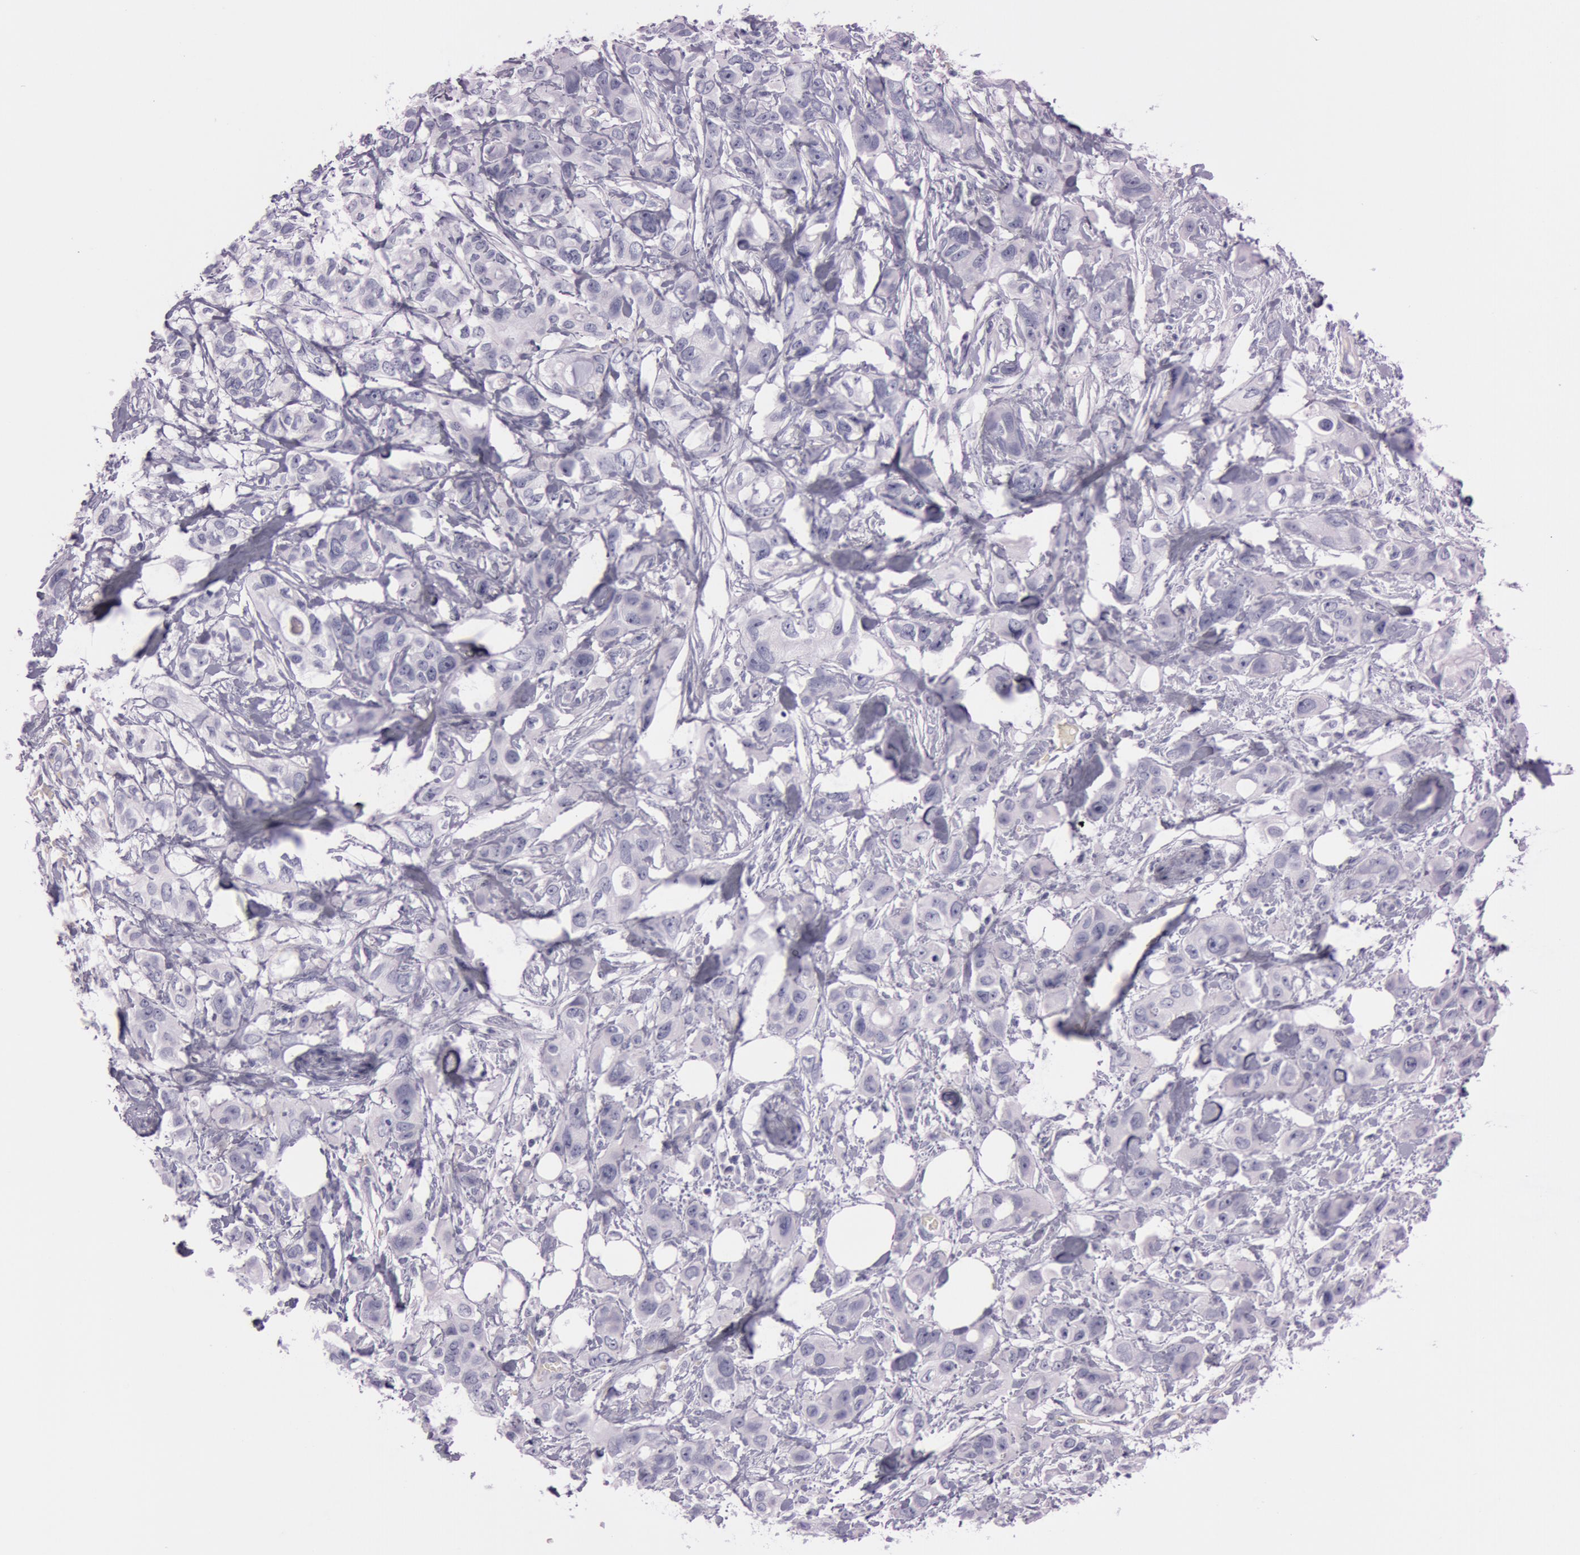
{"staining": {"intensity": "negative", "quantity": "none", "location": "none"}, "tissue": "stomach cancer", "cell_type": "Tumor cells", "image_type": "cancer", "snomed": [{"axis": "morphology", "description": "Adenocarcinoma, NOS"}, {"axis": "topography", "description": "Stomach, upper"}], "caption": "Immunohistochemistry (IHC) micrograph of stomach cancer (adenocarcinoma) stained for a protein (brown), which reveals no positivity in tumor cells. Brightfield microscopy of immunohistochemistry stained with DAB (brown) and hematoxylin (blue), captured at high magnification.", "gene": "S100A7", "patient": {"sex": "male", "age": 47}}